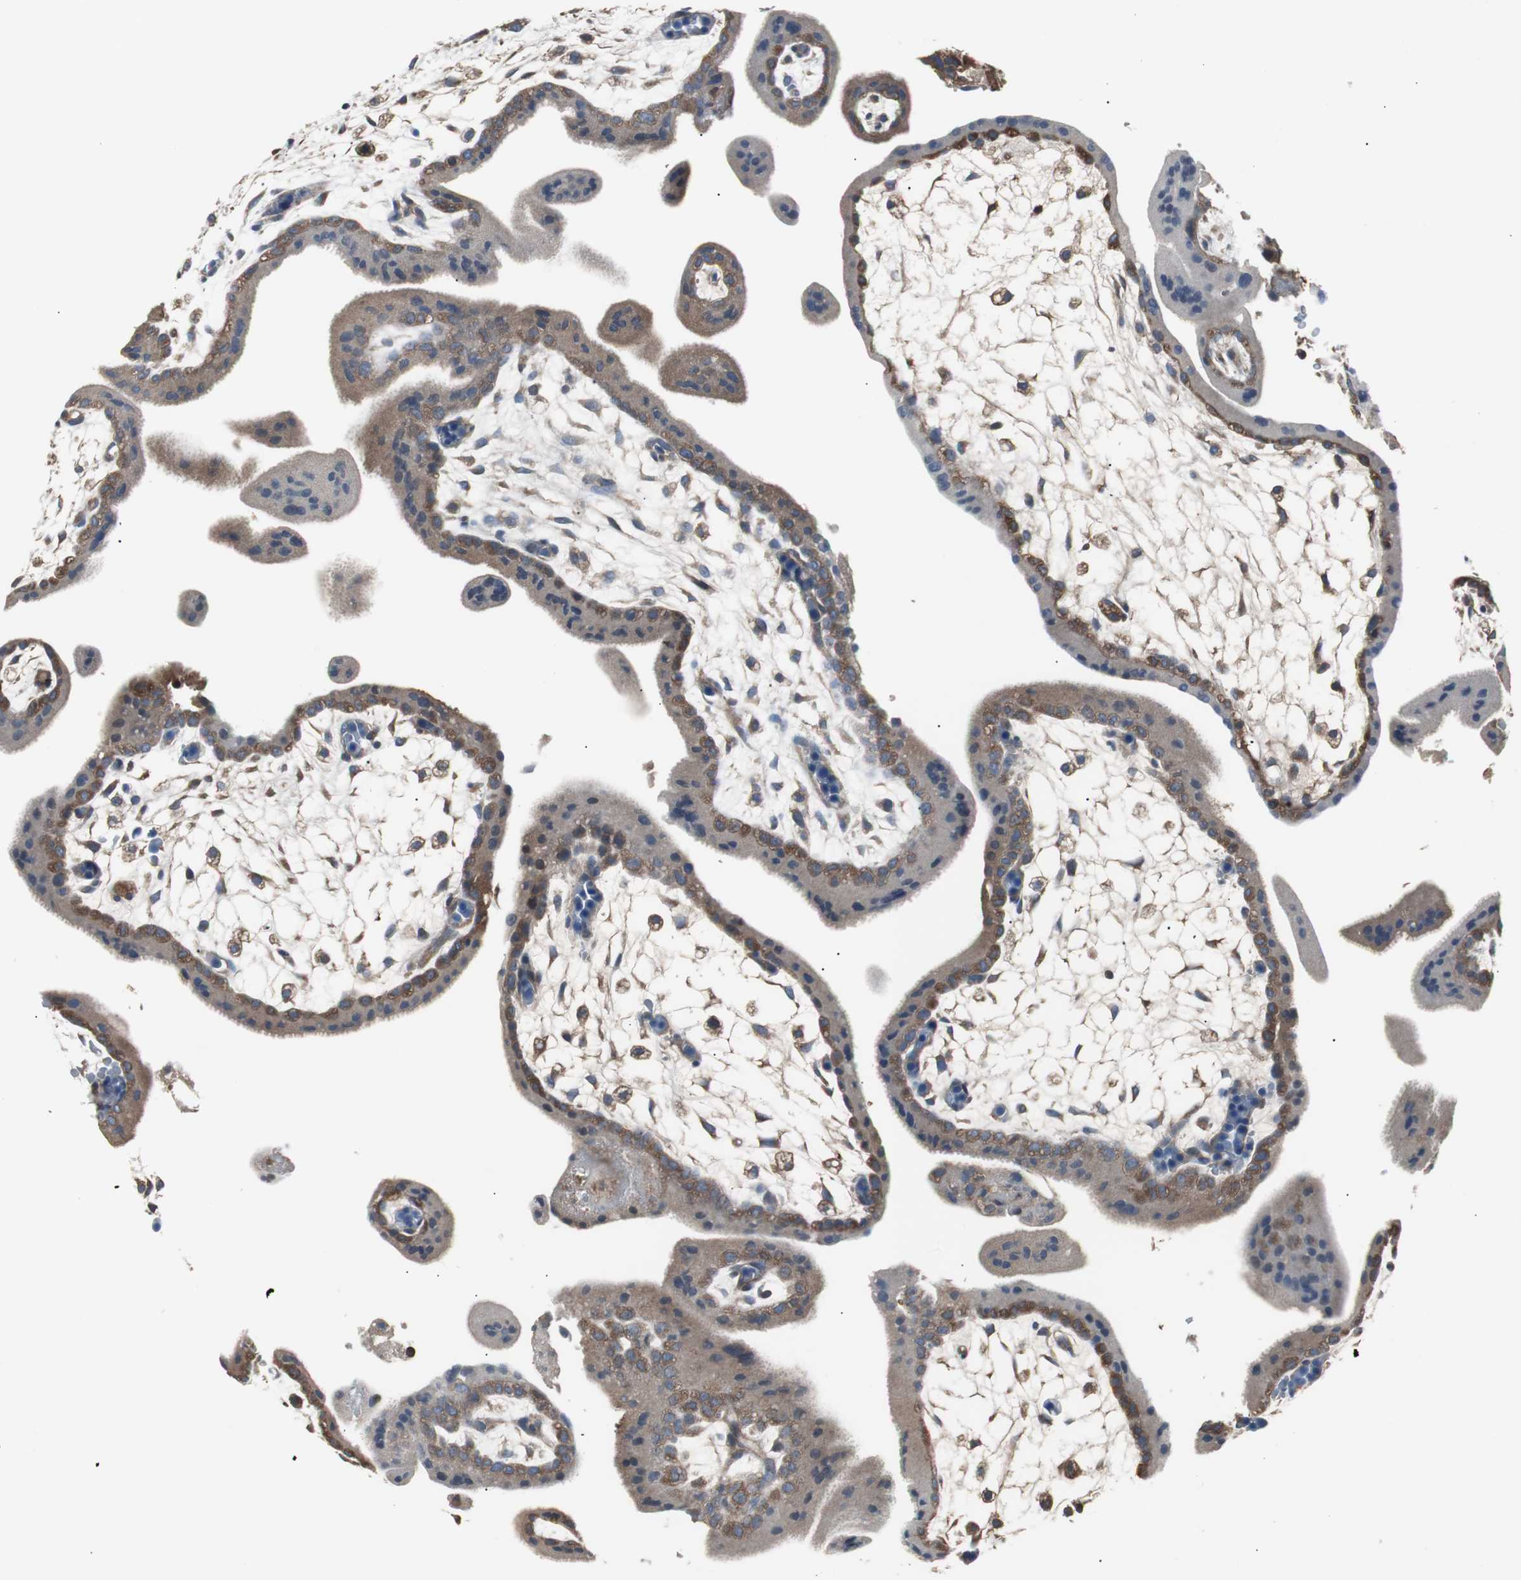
{"staining": {"intensity": "moderate", "quantity": ">75%", "location": "cytoplasmic/membranous"}, "tissue": "placenta", "cell_type": "Decidual cells", "image_type": "normal", "snomed": [{"axis": "morphology", "description": "Normal tissue, NOS"}, {"axis": "topography", "description": "Placenta"}], "caption": "Placenta was stained to show a protein in brown. There is medium levels of moderate cytoplasmic/membranous positivity in approximately >75% of decidual cells.", "gene": "CAPNS1", "patient": {"sex": "female", "age": 35}}